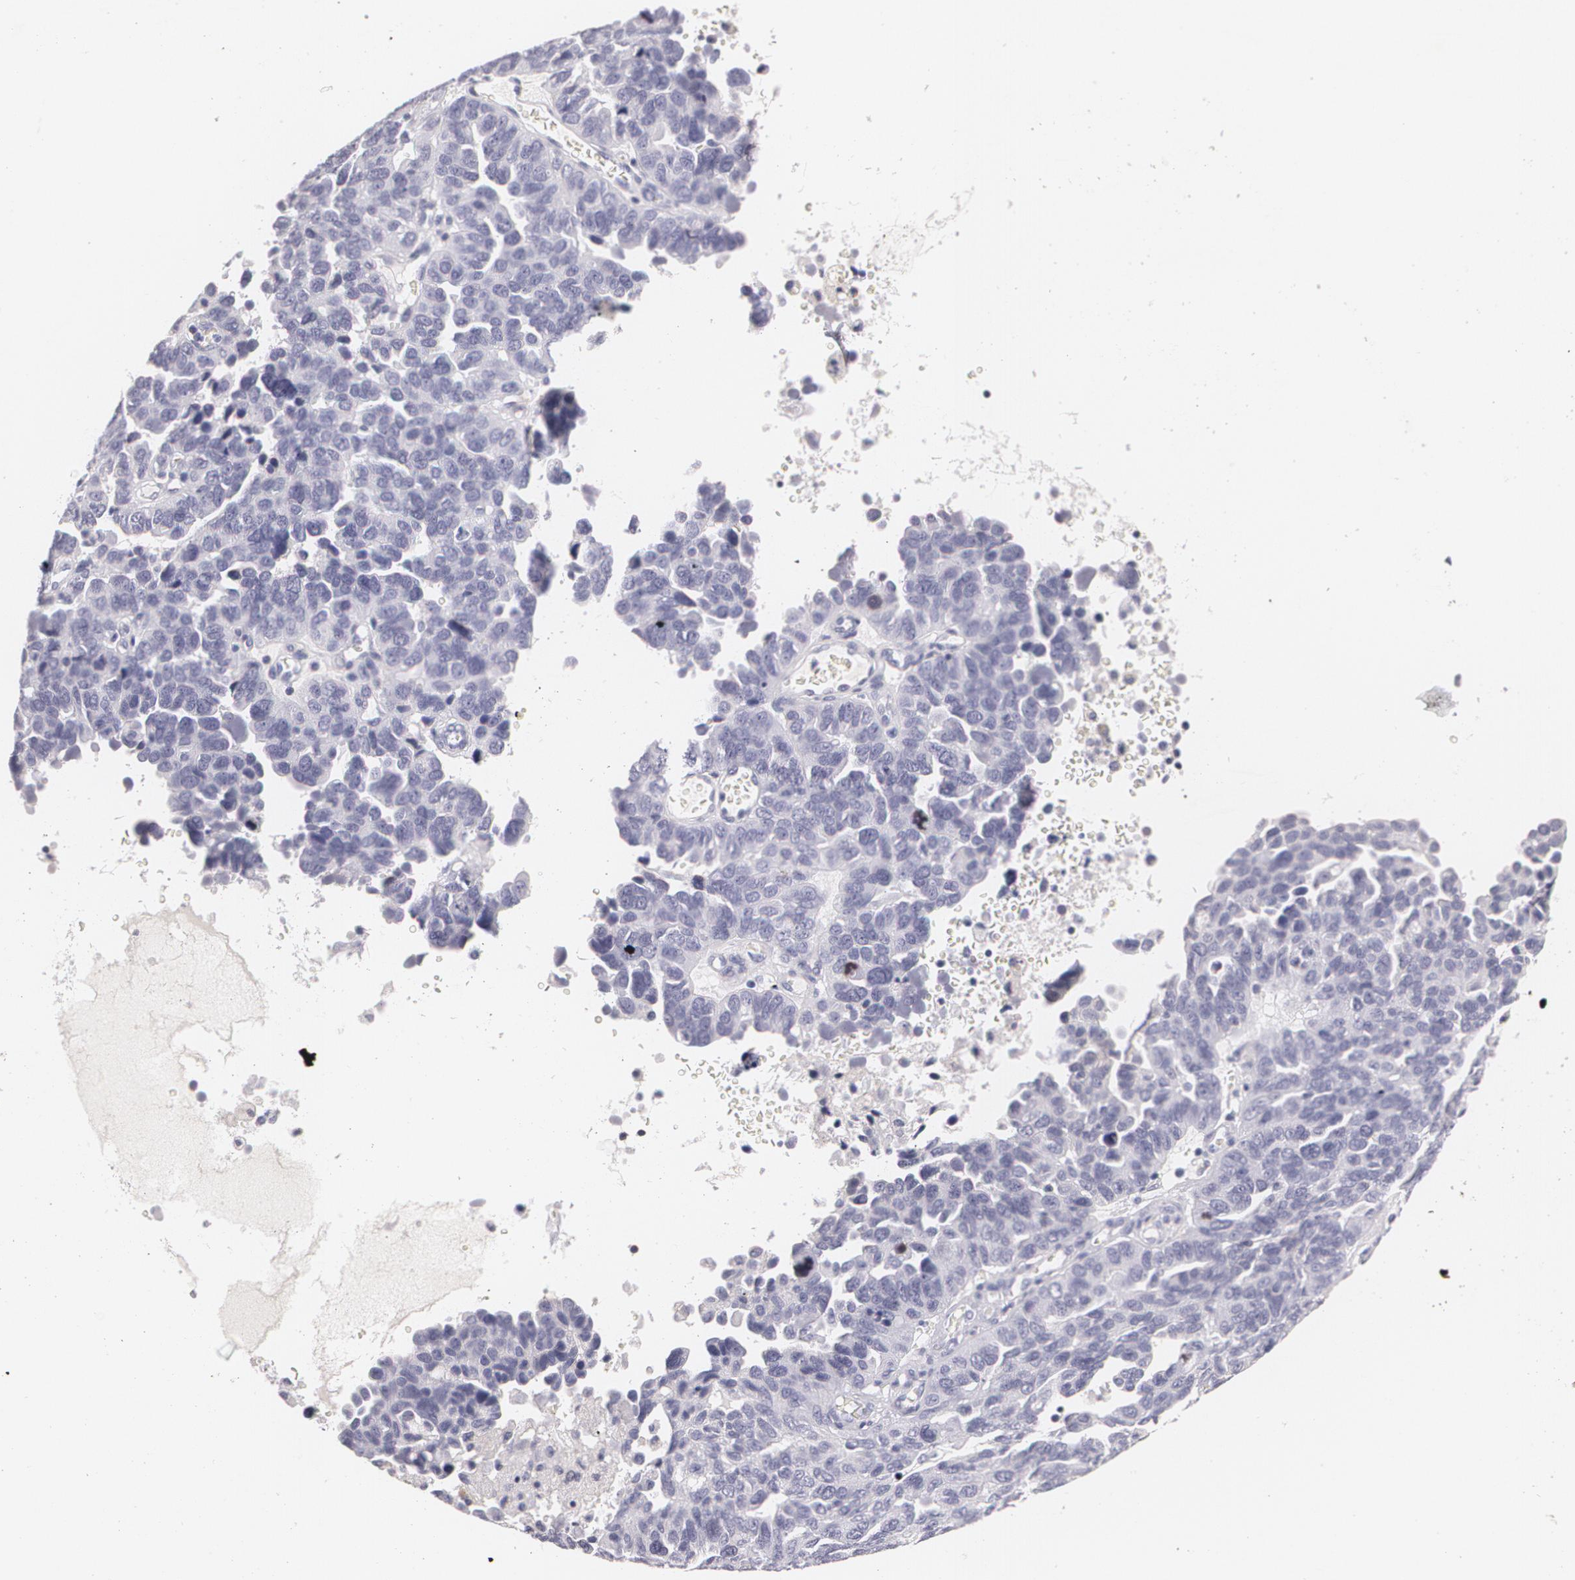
{"staining": {"intensity": "negative", "quantity": "none", "location": "none"}, "tissue": "ovarian cancer", "cell_type": "Tumor cells", "image_type": "cancer", "snomed": [{"axis": "morphology", "description": "Cystadenocarcinoma, serous, NOS"}, {"axis": "topography", "description": "Ovary"}], "caption": "Image shows no protein staining in tumor cells of ovarian serous cystadenocarcinoma tissue.", "gene": "NGFR", "patient": {"sex": "female", "age": 64}}